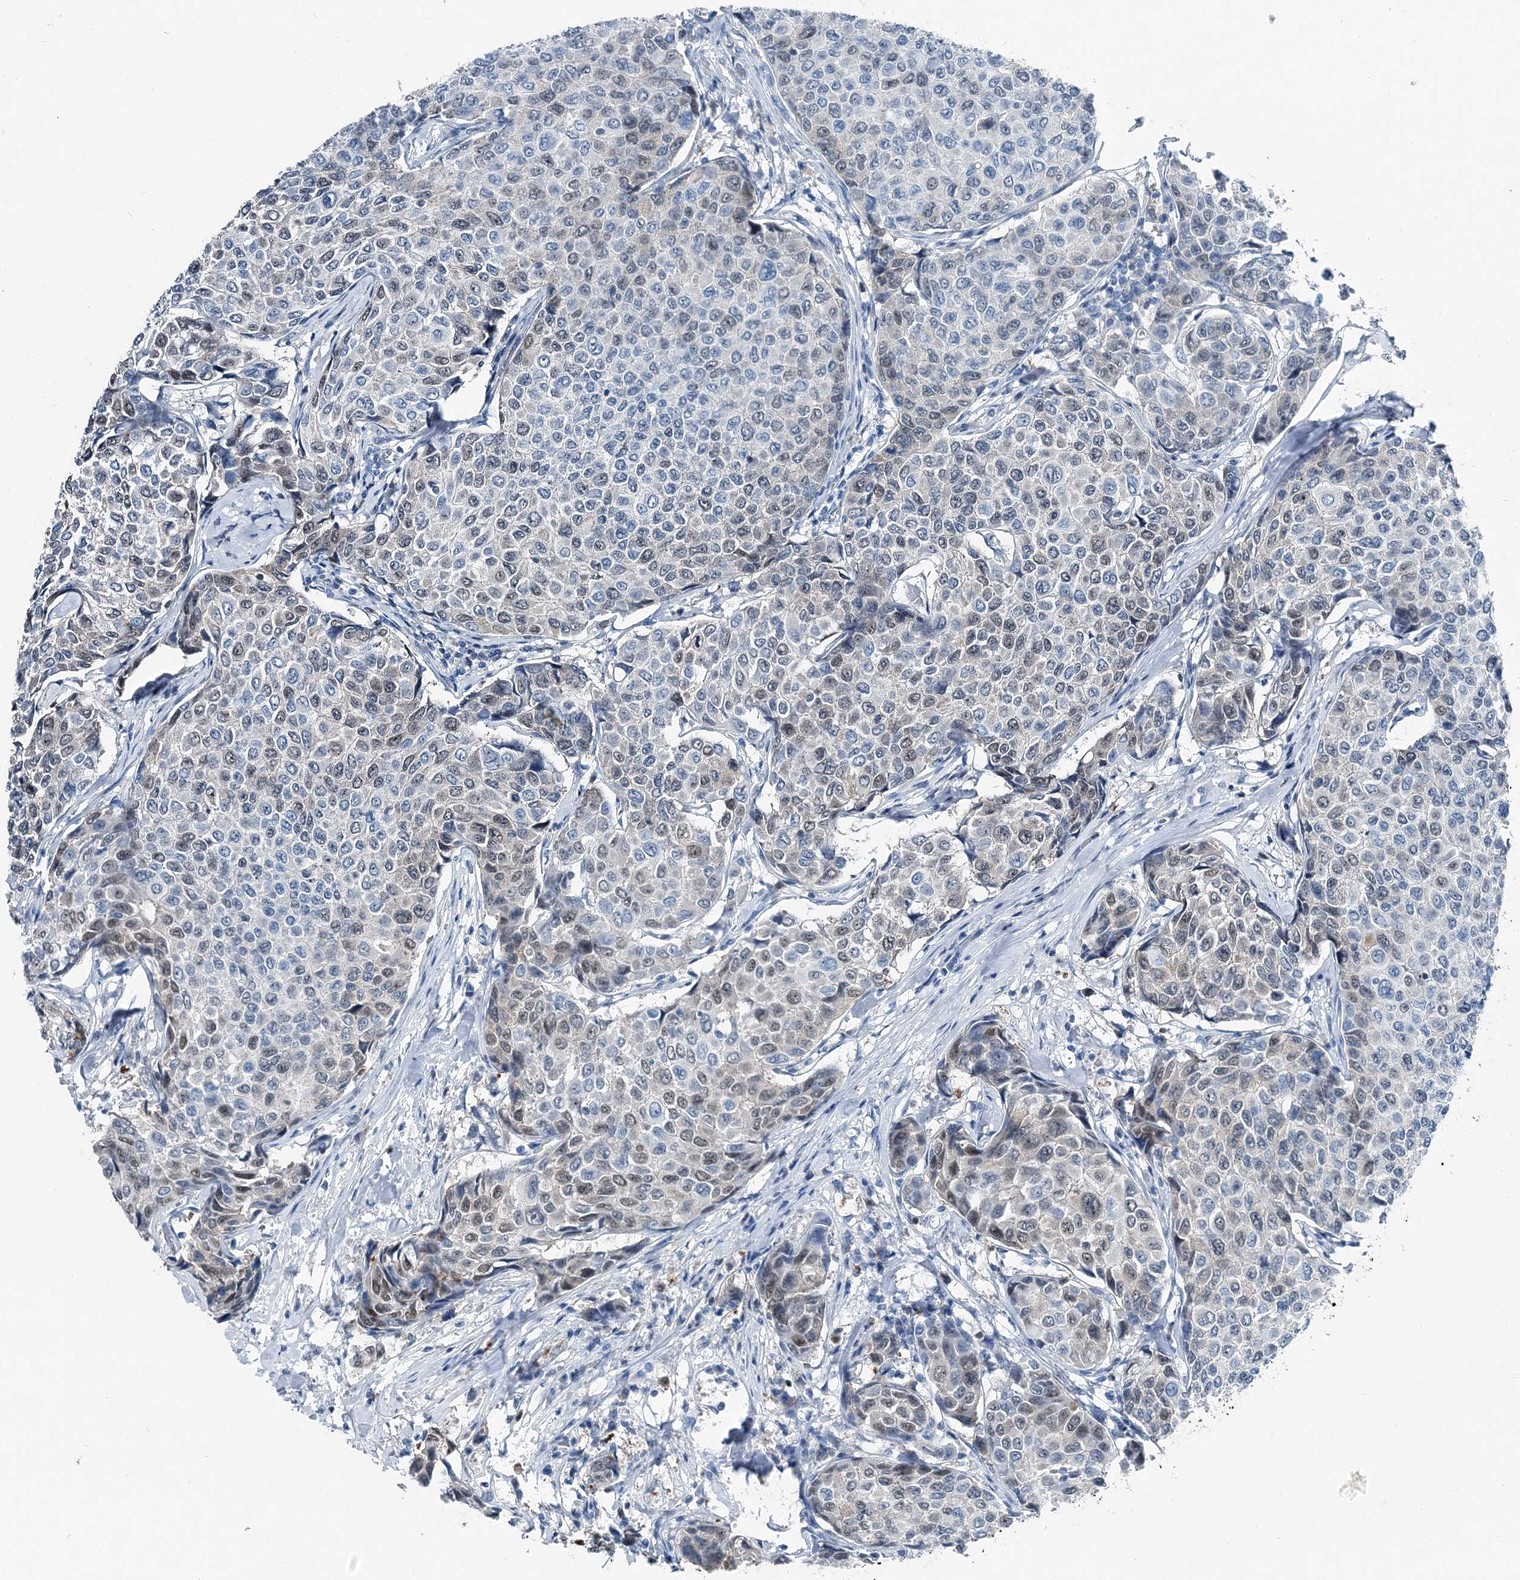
{"staining": {"intensity": "weak", "quantity": "<25%", "location": "nuclear"}, "tissue": "breast cancer", "cell_type": "Tumor cells", "image_type": "cancer", "snomed": [{"axis": "morphology", "description": "Duct carcinoma"}, {"axis": "topography", "description": "Breast"}], "caption": "There is no significant staining in tumor cells of breast infiltrating ductal carcinoma. (Immunohistochemistry, brightfield microscopy, high magnification).", "gene": "HAT1", "patient": {"sex": "female", "age": 55}}